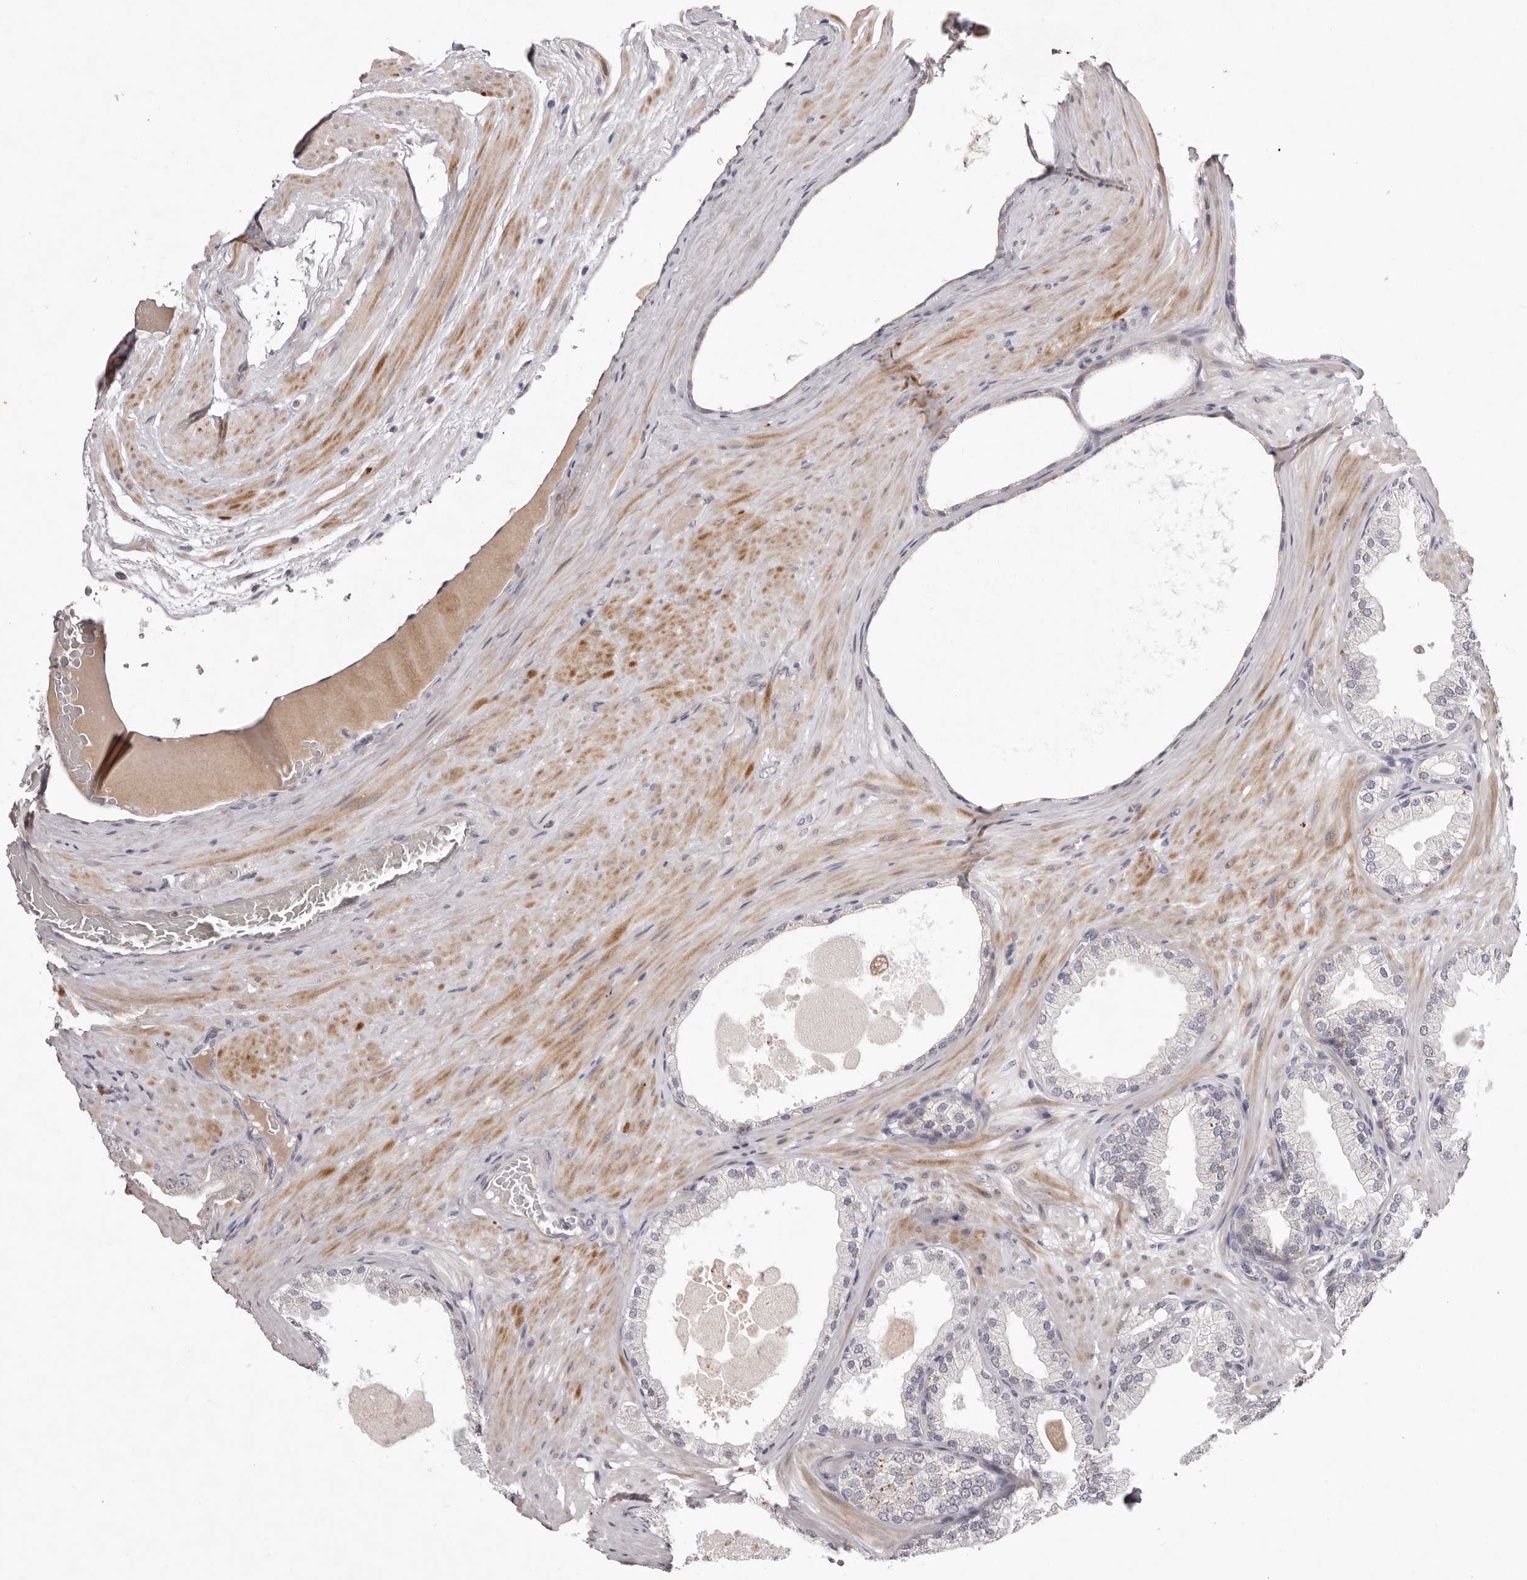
{"staining": {"intensity": "negative", "quantity": "none", "location": "none"}, "tissue": "prostate cancer", "cell_type": "Tumor cells", "image_type": "cancer", "snomed": [{"axis": "morphology", "description": "Adenocarcinoma, Low grade"}, {"axis": "topography", "description": "Prostate"}], "caption": "Immunohistochemistry image of neoplastic tissue: human prostate adenocarcinoma (low-grade) stained with DAB displays no significant protein positivity in tumor cells.", "gene": "GARNL3", "patient": {"sex": "male", "age": 63}}